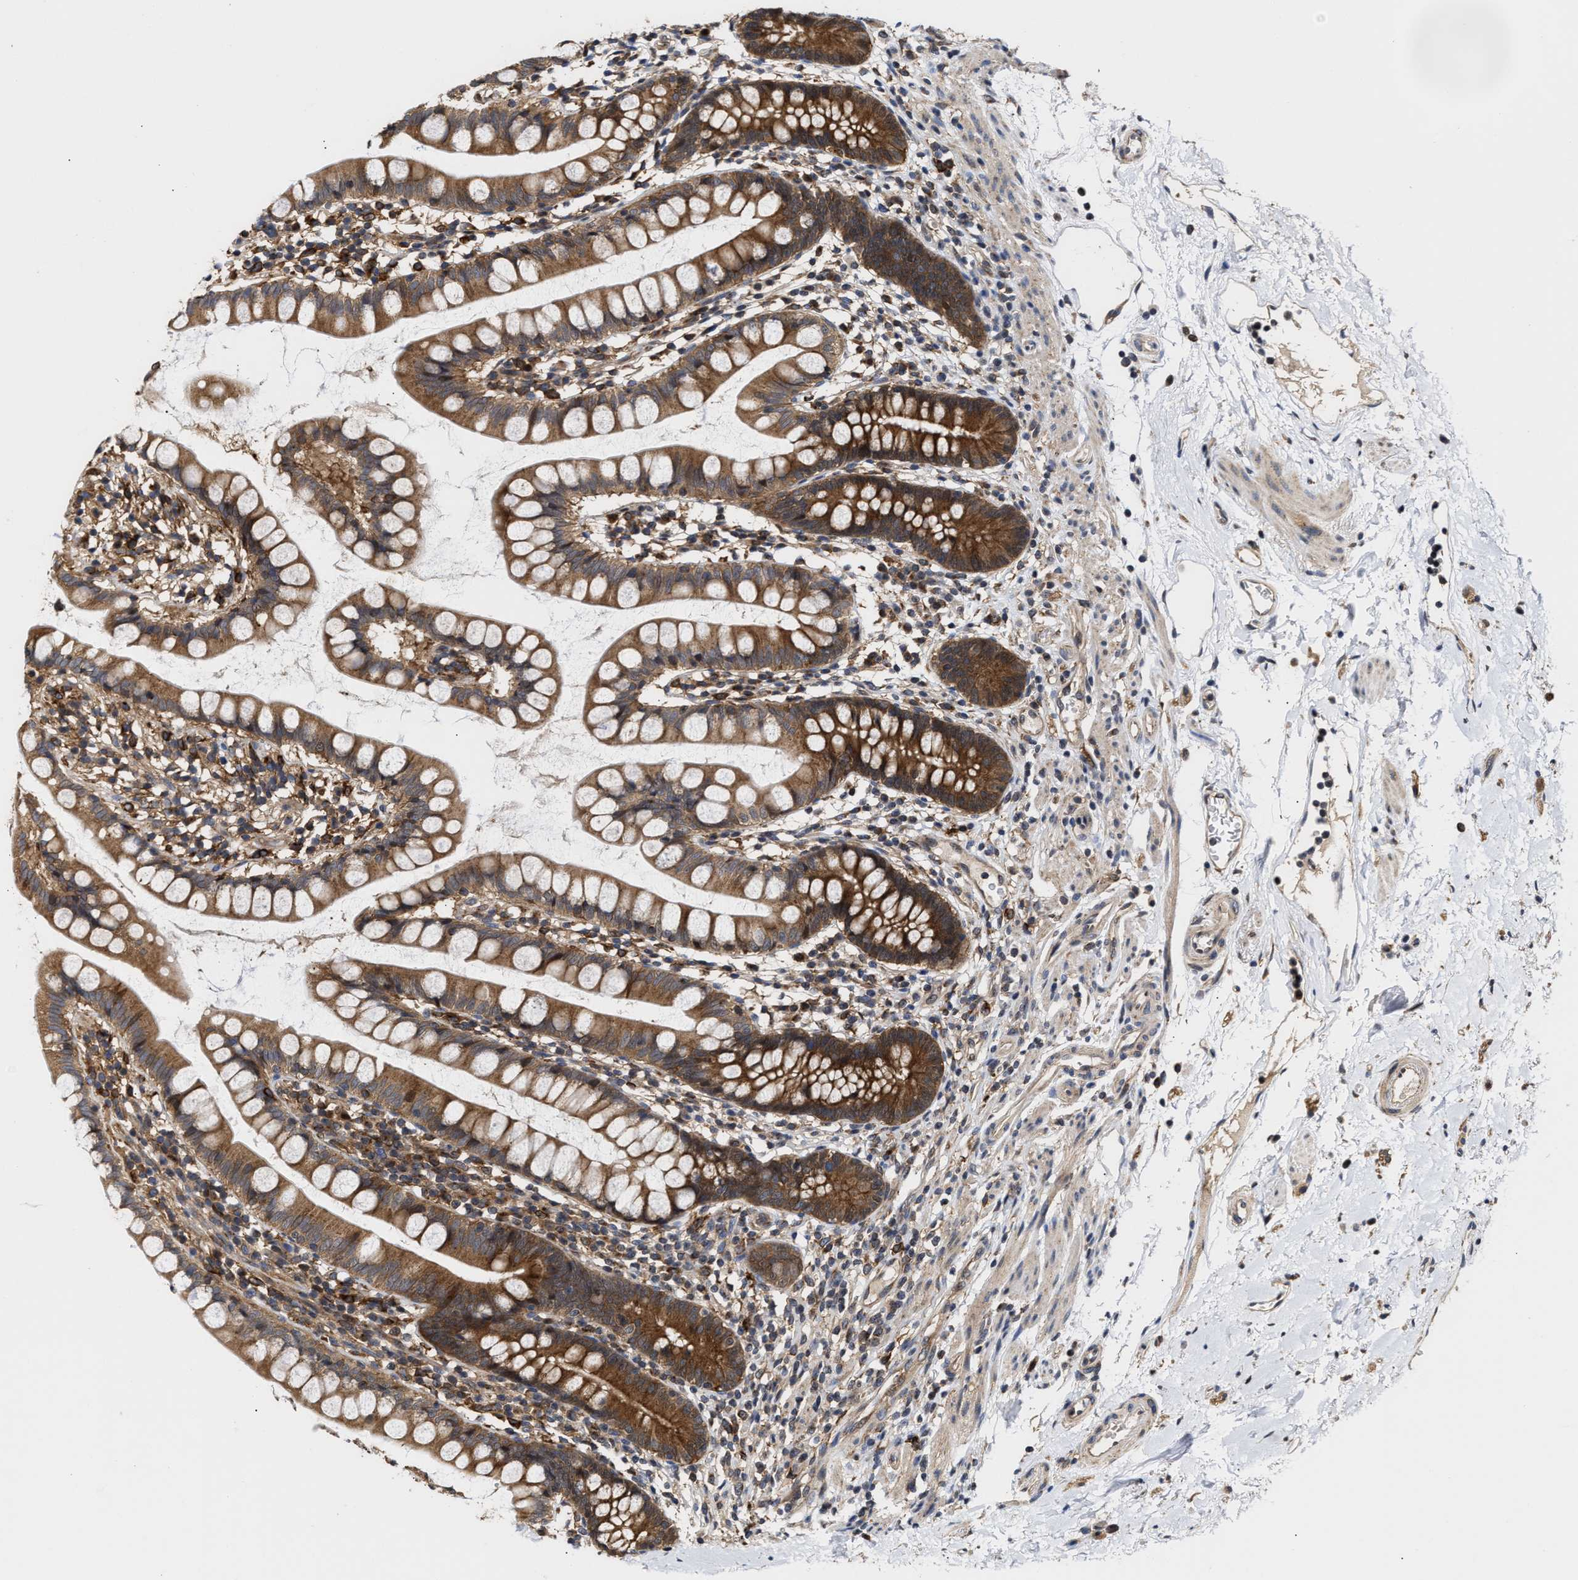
{"staining": {"intensity": "strong", "quantity": ">75%", "location": "cytoplasmic/membranous"}, "tissue": "small intestine", "cell_type": "Glandular cells", "image_type": "normal", "snomed": [{"axis": "morphology", "description": "Normal tissue, NOS"}, {"axis": "topography", "description": "Small intestine"}], "caption": "Small intestine stained with a brown dye reveals strong cytoplasmic/membranous positive expression in approximately >75% of glandular cells.", "gene": "CLIP2", "patient": {"sex": "female", "age": 84}}